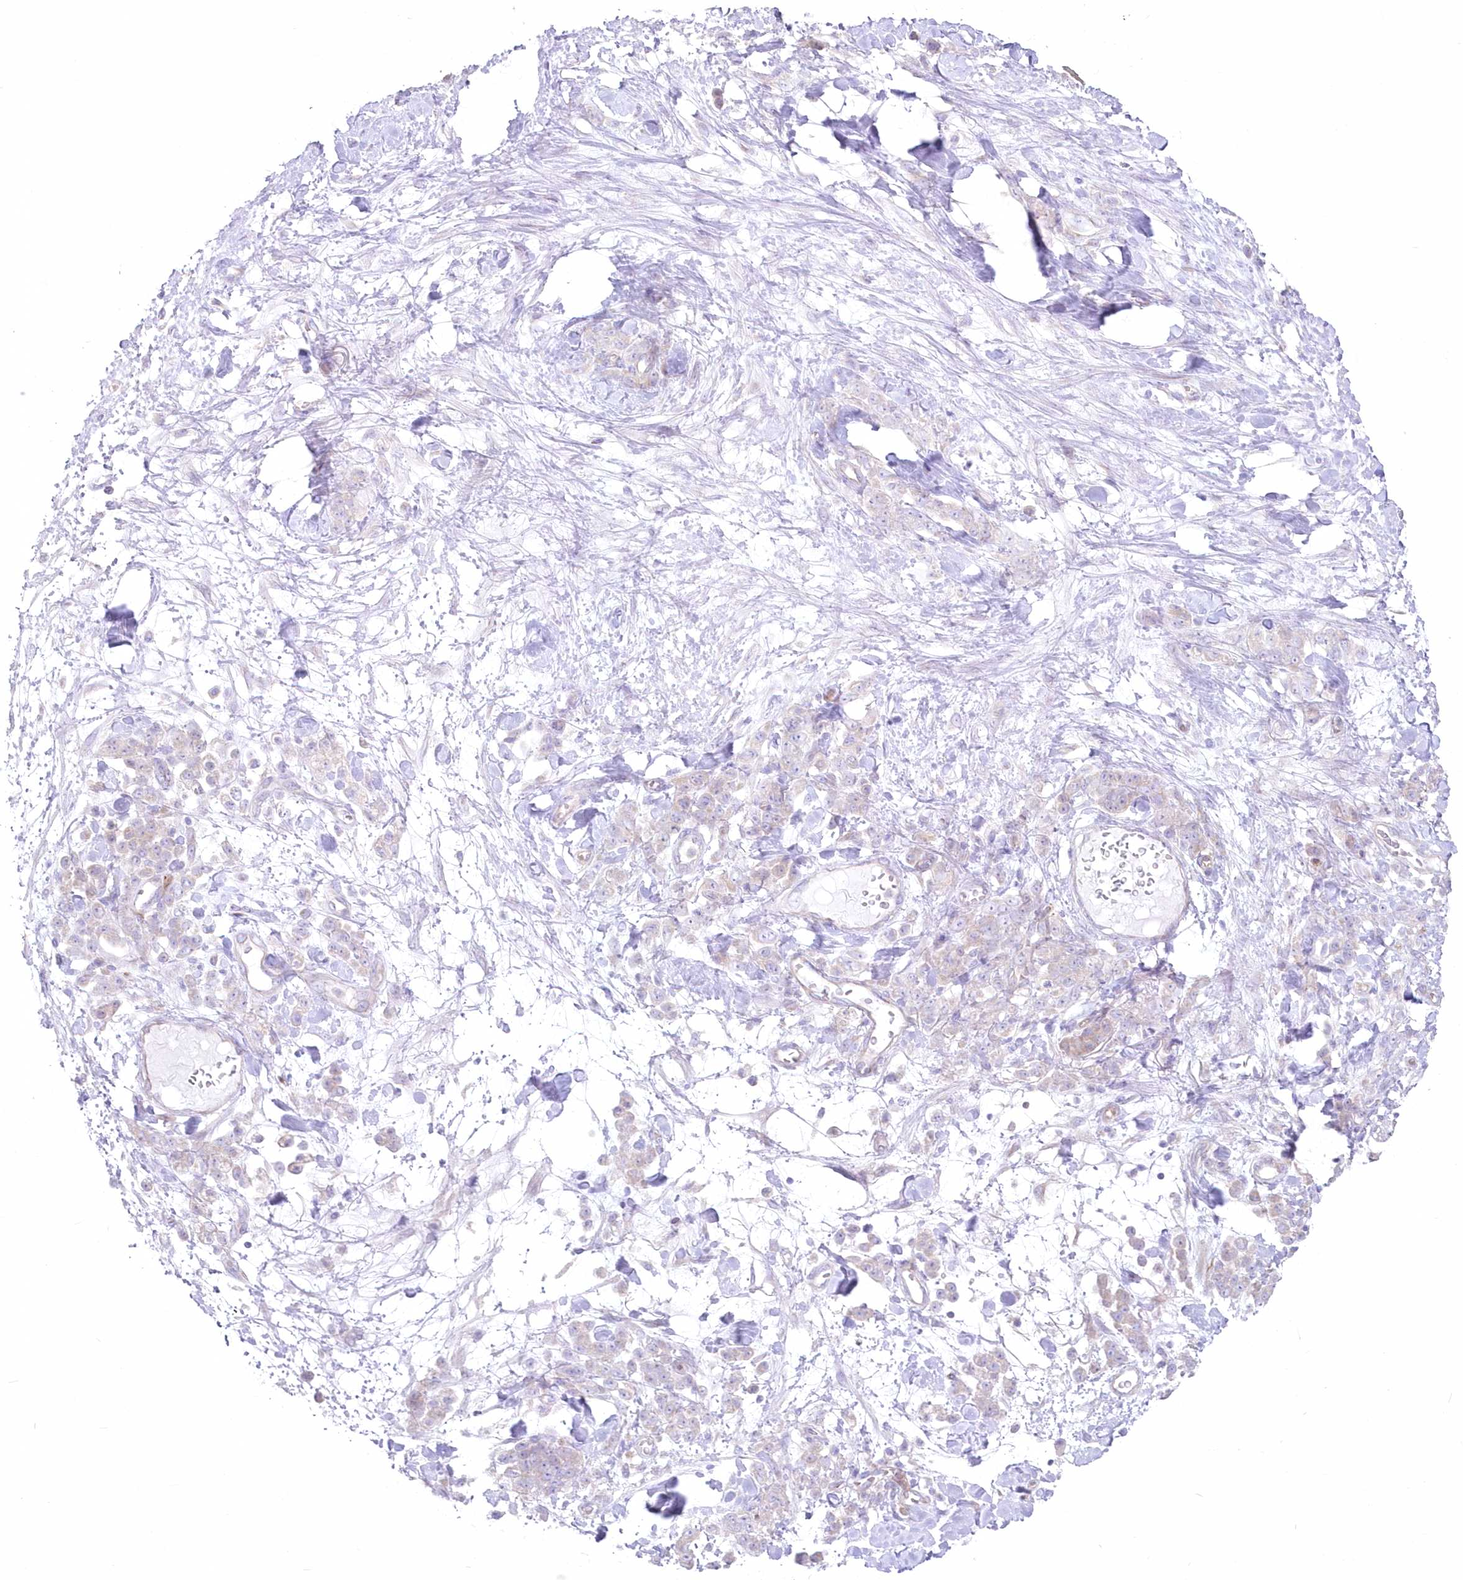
{"staining": {"intensity": "weak", "quantity": "<25%", "location": "cytoplasmic/membranous"}, "tissue": "stomach cancer", "cell_type": "Tumor cells", "image_type": "cancer", "snomed": [{"axis": "morphology", "description": "Normal tissue, NOS"}, {"axis": "morphology", "description": "Adenocarcinoma, NOS"}, {"axis": "topography", "description": "Stomach"}], "caption": "Human adenocarcinoma (stomach) stained for a protein using immunohistochemistry (IHC) shows no staining in tumor cells.", "gene": "ZNF843", "patient": {"sex": "male", "age": 82}}